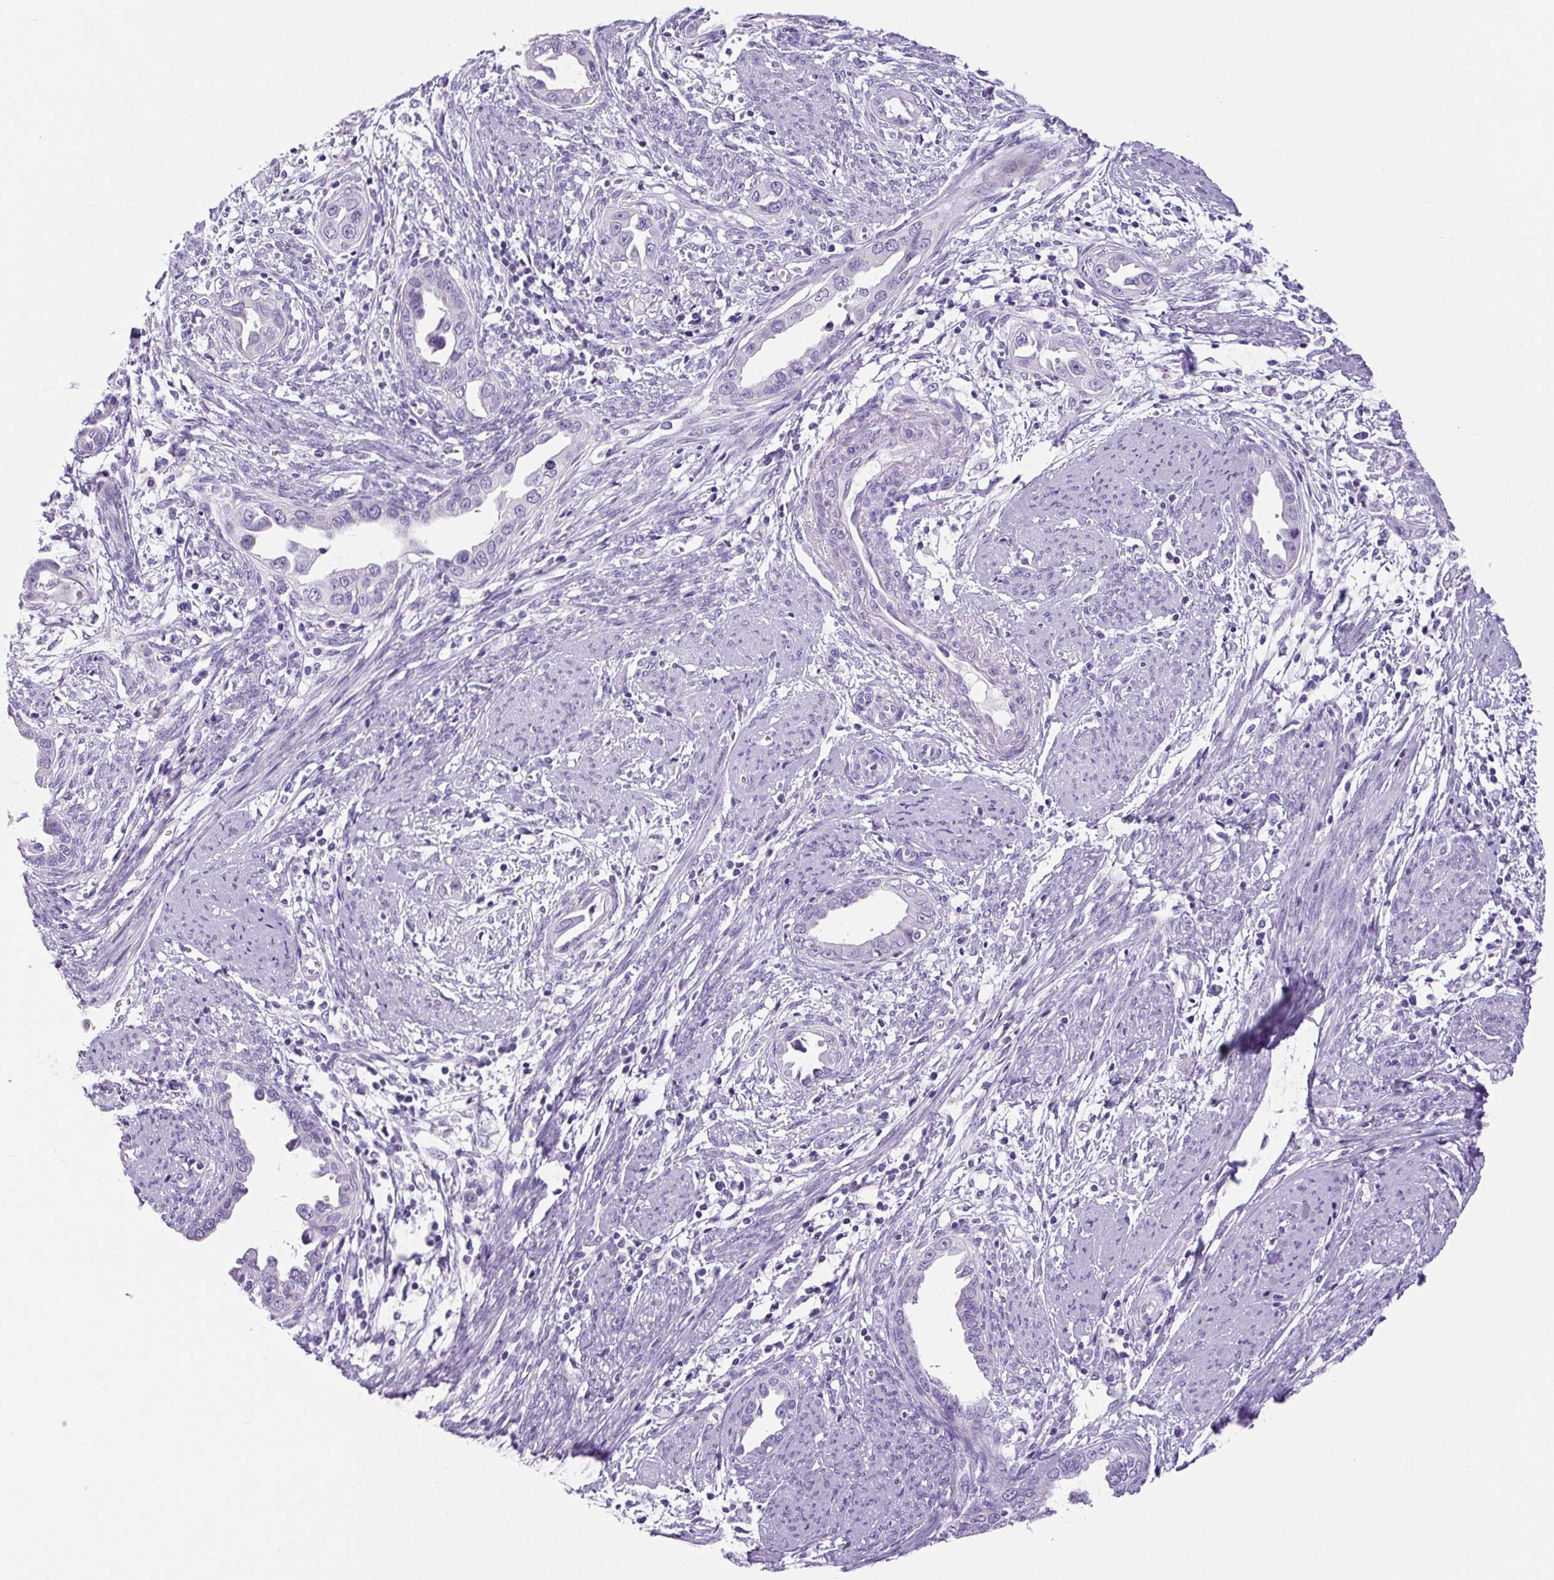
{"staining": {"intensity": "negative", "quantity": "none", "location": "none"}, "tissue": "endometrial cancer", "cell_type": "Tumor cells", "image_type": "cancer", "snomed": [{"axis": "morphology", "description": "Adenocarcinoma, NOS"}, {"axis": "topography", "description": "Endometrium"}], "caption": "Tumor cells are negative for protein expression in human endometrial cancer (adenocarcinoma).", "gene": "CHGA", "patient": {"sex": "female", "age": 57}}